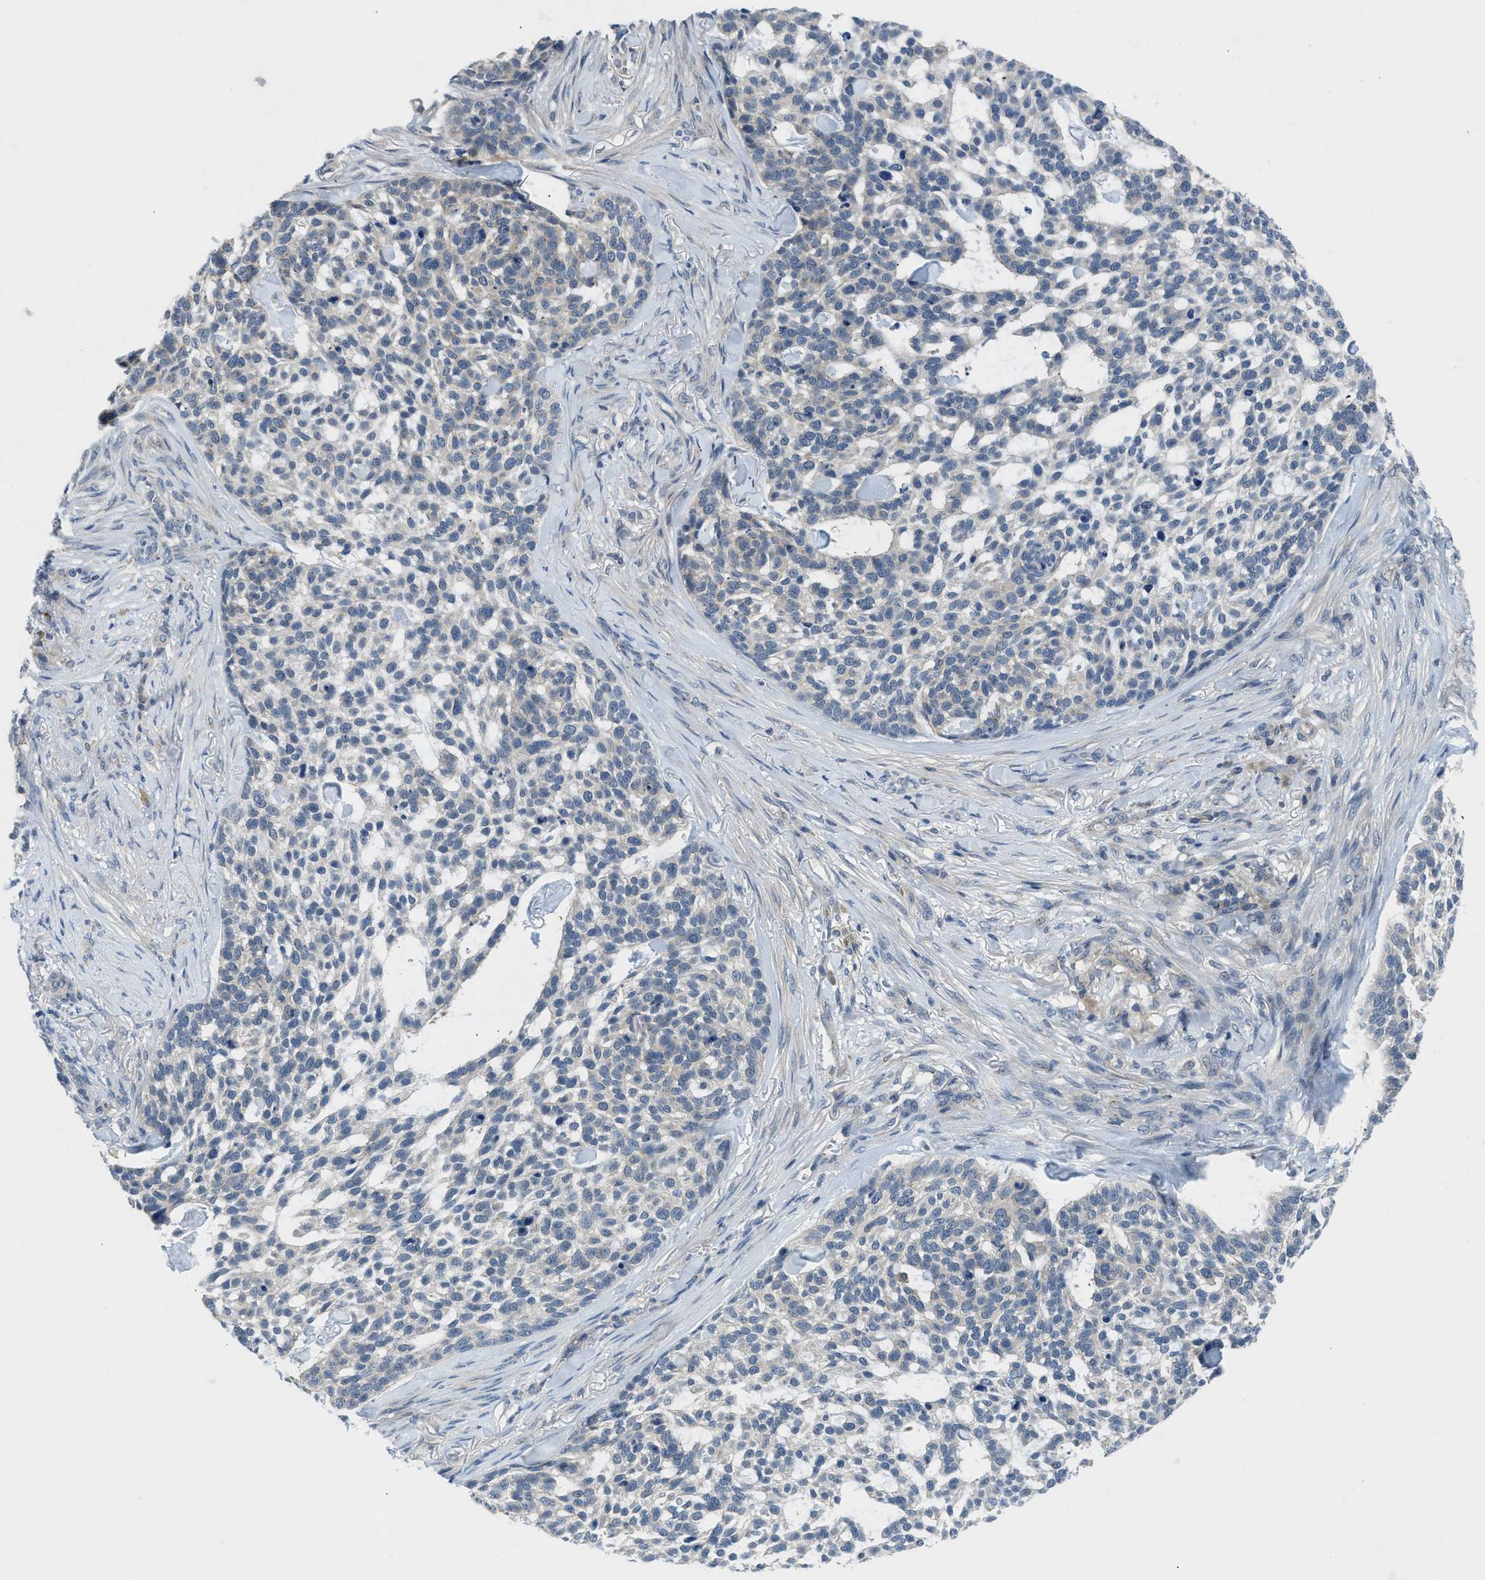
{"staining": {"intensity": "weak", "quantity": "<25%", "location": "cytoplasmic/membranous"}, "tissue": "skin cancer", "cell_type": "Tumor cells", "image_type": "cancer", "snomed": [{"axis": "morphology", "description": "Basal cell carcinoma"}, {"axis": "topography", "description": "Skin"}], "caption": "DAB (3,3'-diaminobenzidine) immunohistochemical staining of human skin cancer displays no significant staining in tumor cells. The staining is performed using DAB (3,3'-diaminobenzidine) brown chromogen with nuclei counter-stained in using hematoxylin.", "gene": "PDE7A", "patient": {"sex": "female", "age": 64}}